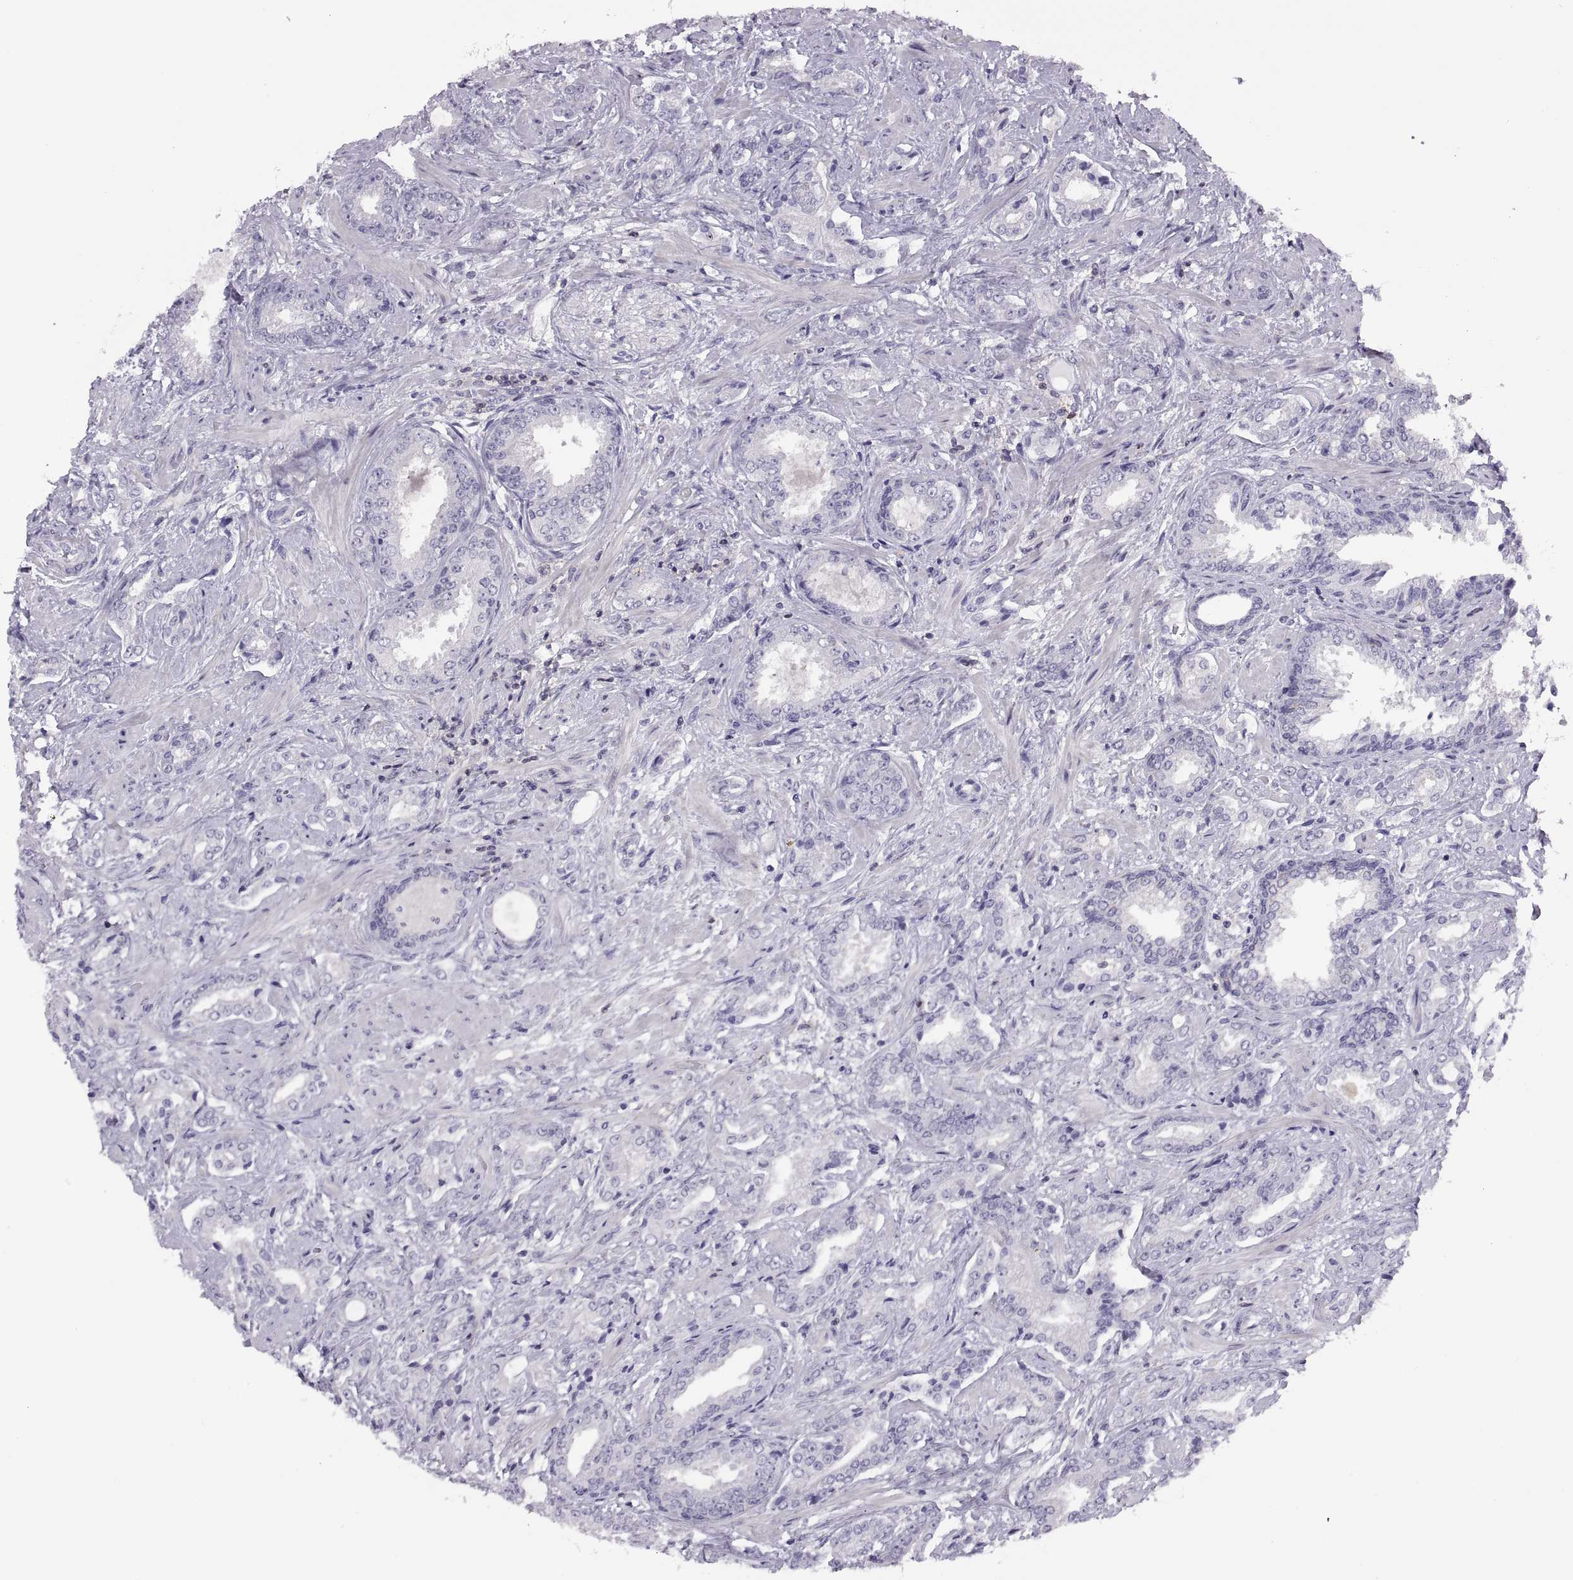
{"staining": {"intensity": "negative", "quantity": "none", "location": "none"}, "tissue": "prostate cancer", "cell_type": "Tumor cells", "image_type": "cancer", "snomed": [{"axis": "morphology", "description": "Adenocarcinoma, Low grade"}, {"axis": "topography", "description": "Prostate"}], "caption": "Immunohistochemical staining of prostate adenocarcinoma (low-grade) displays no significant staining in tumor cells. (Stains: DAB (3,3'-diaminobenzidine) immunohistochemistry with hematoxylin counter stain, Microscopy: brightfield microscopy at high magnification).", "gene": "TTC21A", "patient": {"sex": "male", "age": 61}}